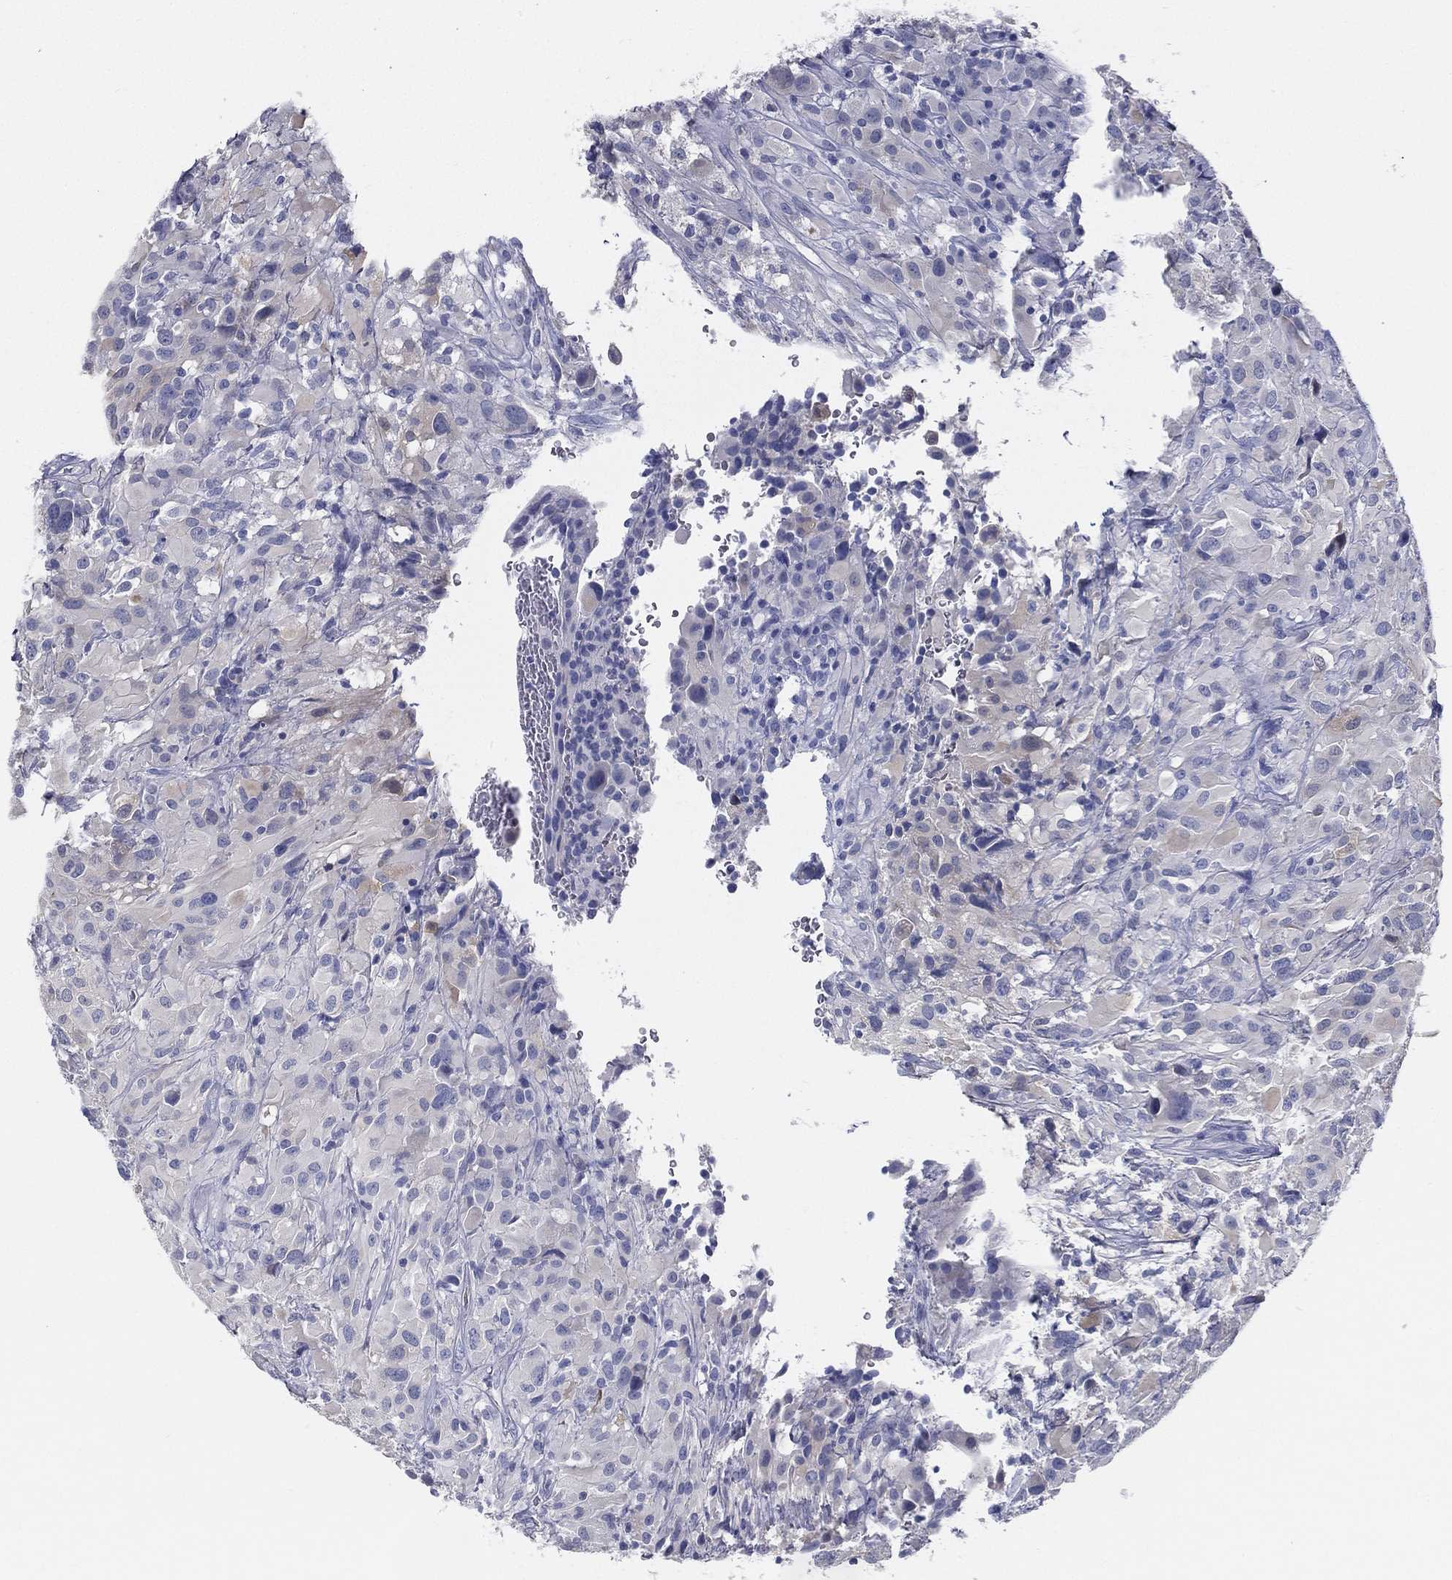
{"staining": {"intensity": "negative", "quantity": "none", "location": "none"}, "tissue": "glioma", "cell_type": "Tumor cells", "image_type": "cancer", "snomed": [{"axis": "morphology", "description": "Glioma, malignant, High grade"}, {"axis": "topography", "description": "Cerebral cortex"}], "caption": "Immunohistochemistry (IHC) micrograph of human glioma stained for a protein (brown), which shows no positivity in tumor cells.", "gene": "STS", "patient": {"sex": "male", "age": 35}}